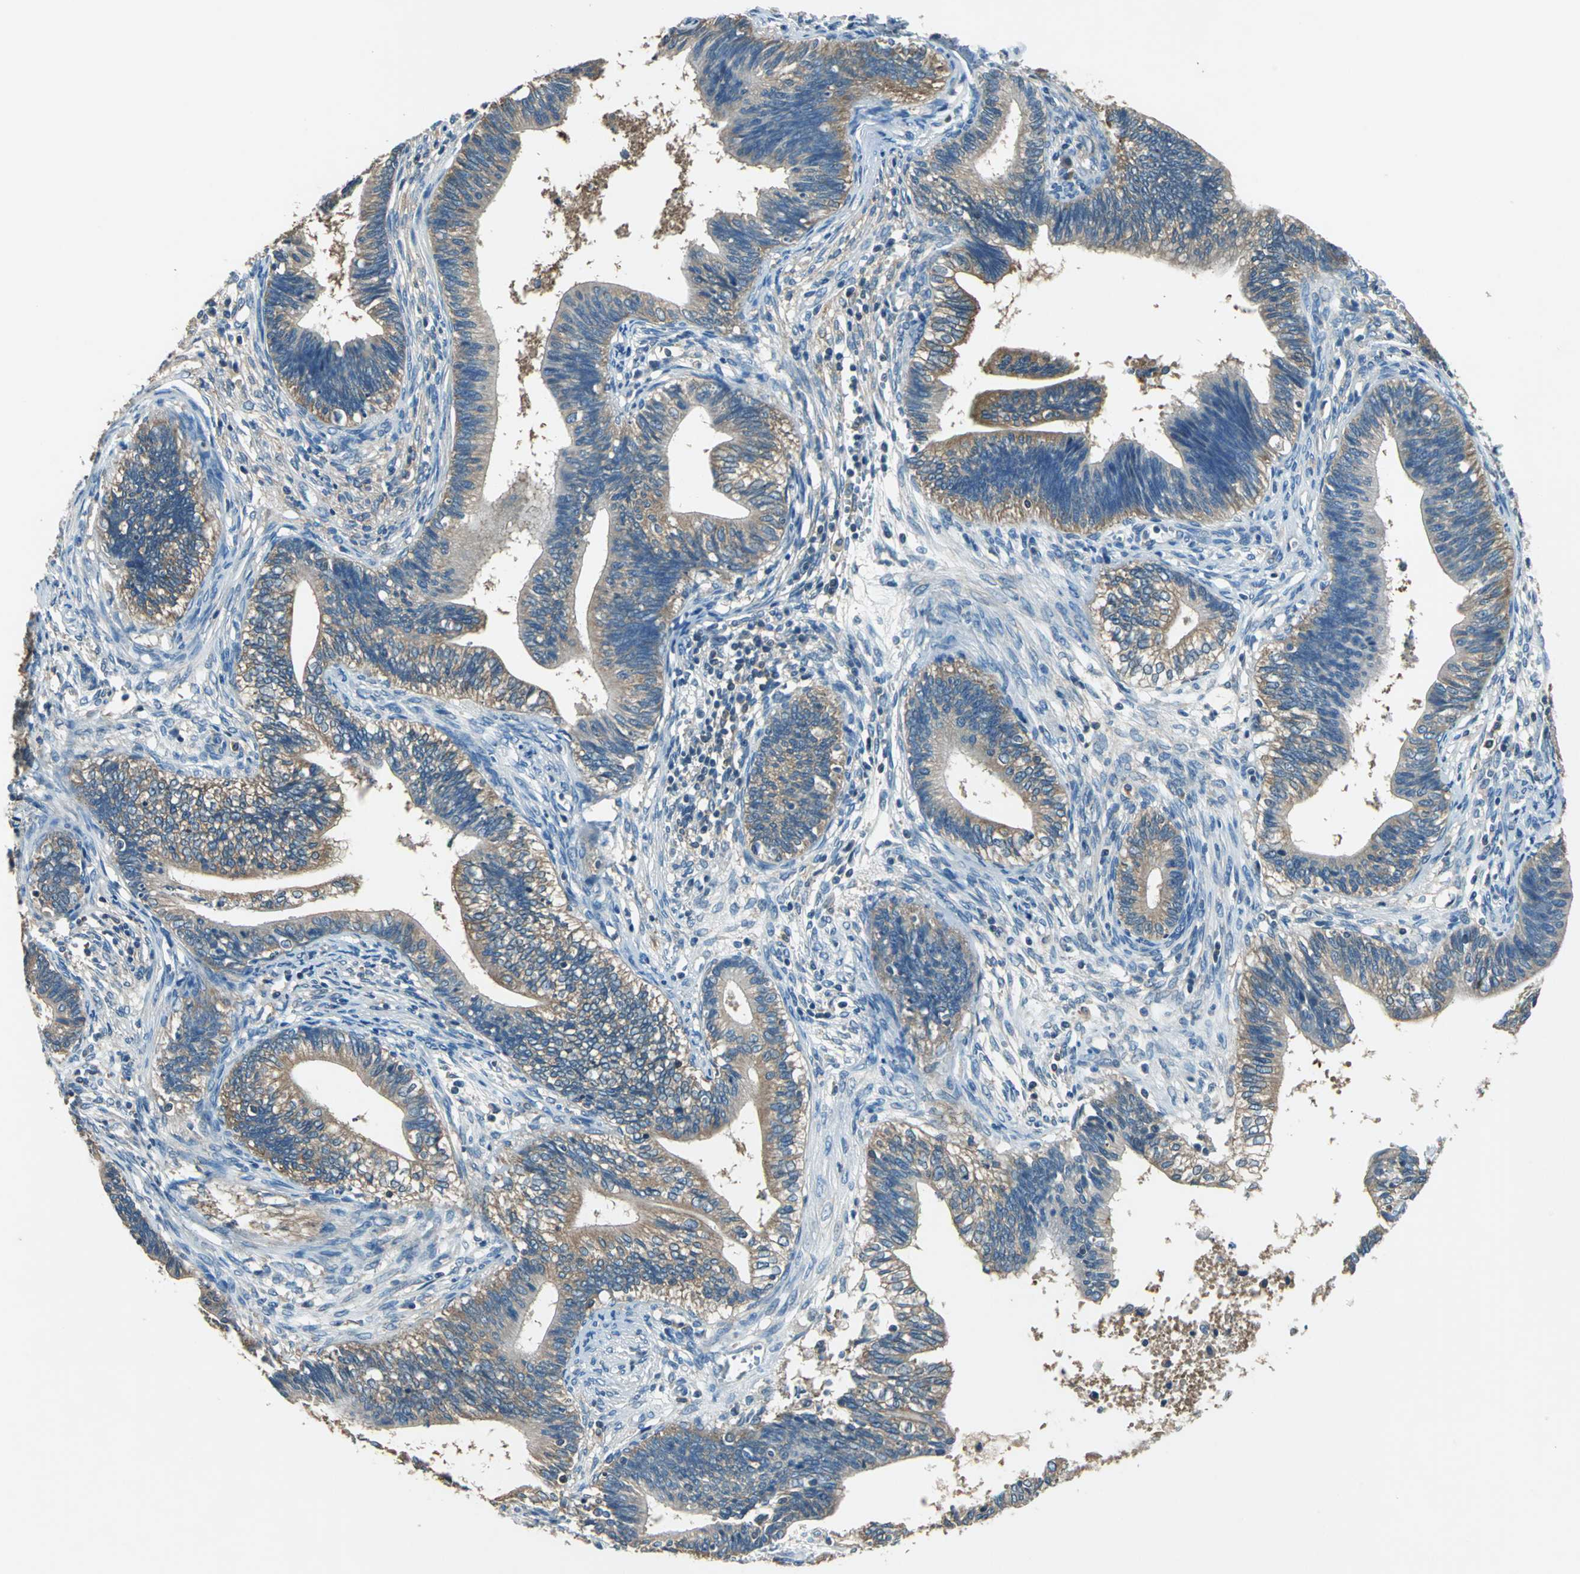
{"staining": {"intensity": "weak", "quantity": ">75%", "location": "cytoplasmic/membranous"}, "tissue": "cervical cancer", "cell_type": "Tumor cells", "image_type": "cancer", "snomed": [{"axis": "morphology", "description": "Adenocarcinoma, NOS"}, {"axis": "topography", "description": "Cervix"}], "caption": "Human cervical adenocarcinoma stained with a protein marker displays weak staining in tumor cells.", "gene": "PRKCA", "patient": {"sex": "female", "age": 44}}